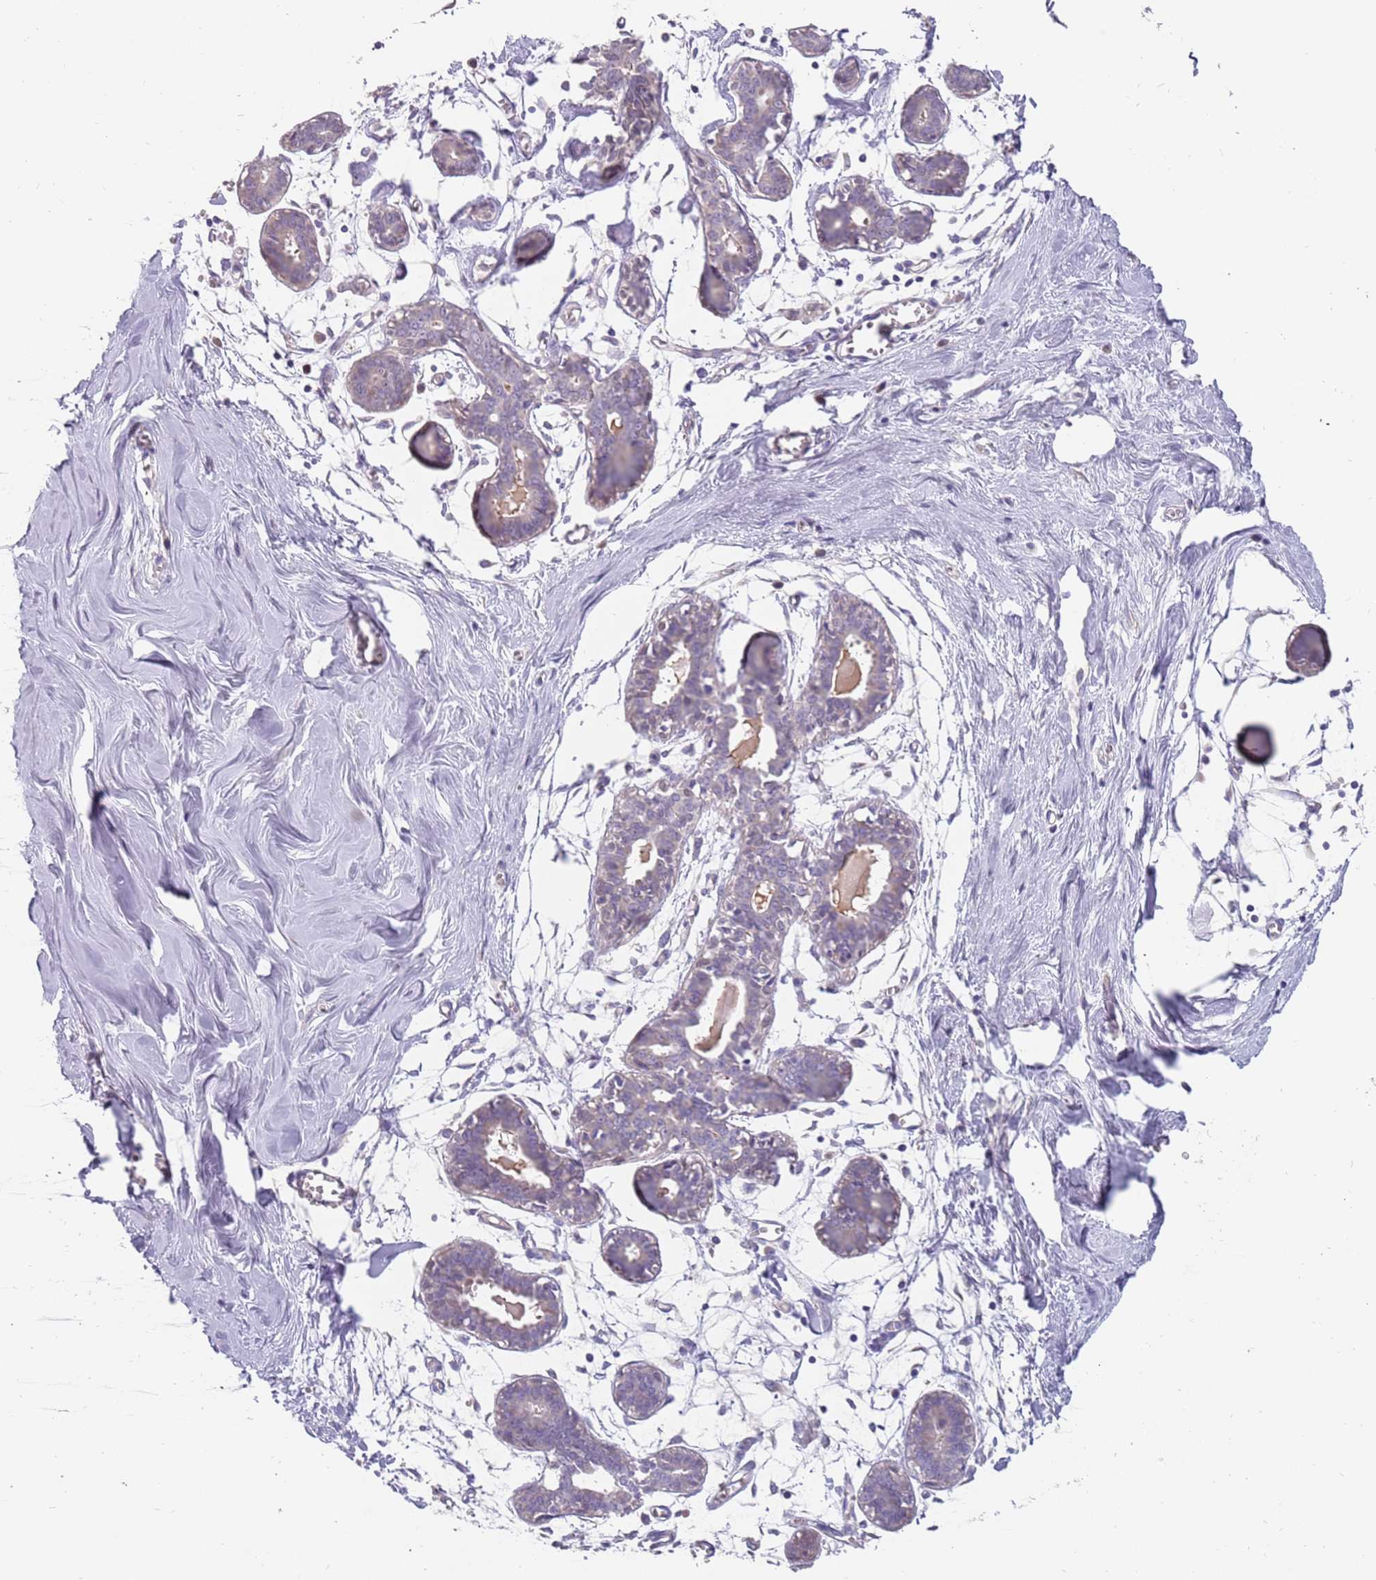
{"staining": {"intensity": "negative", "quantity": "none", "location": "none"}, "tissue": "breast", "cell_type": "Adipocytes", "image_type": "normal", "snomed": [{"axis": "morphology", "description": "Normal tissue, NOS"}, {"axis": "topography", "description": "Breast"}], "caption": "Normal breast was stained to show a protein in brown. There is no significant expression in adipocytes.", "gene": "ZNF746", "patient": {"sex": "female", "age": 27}}